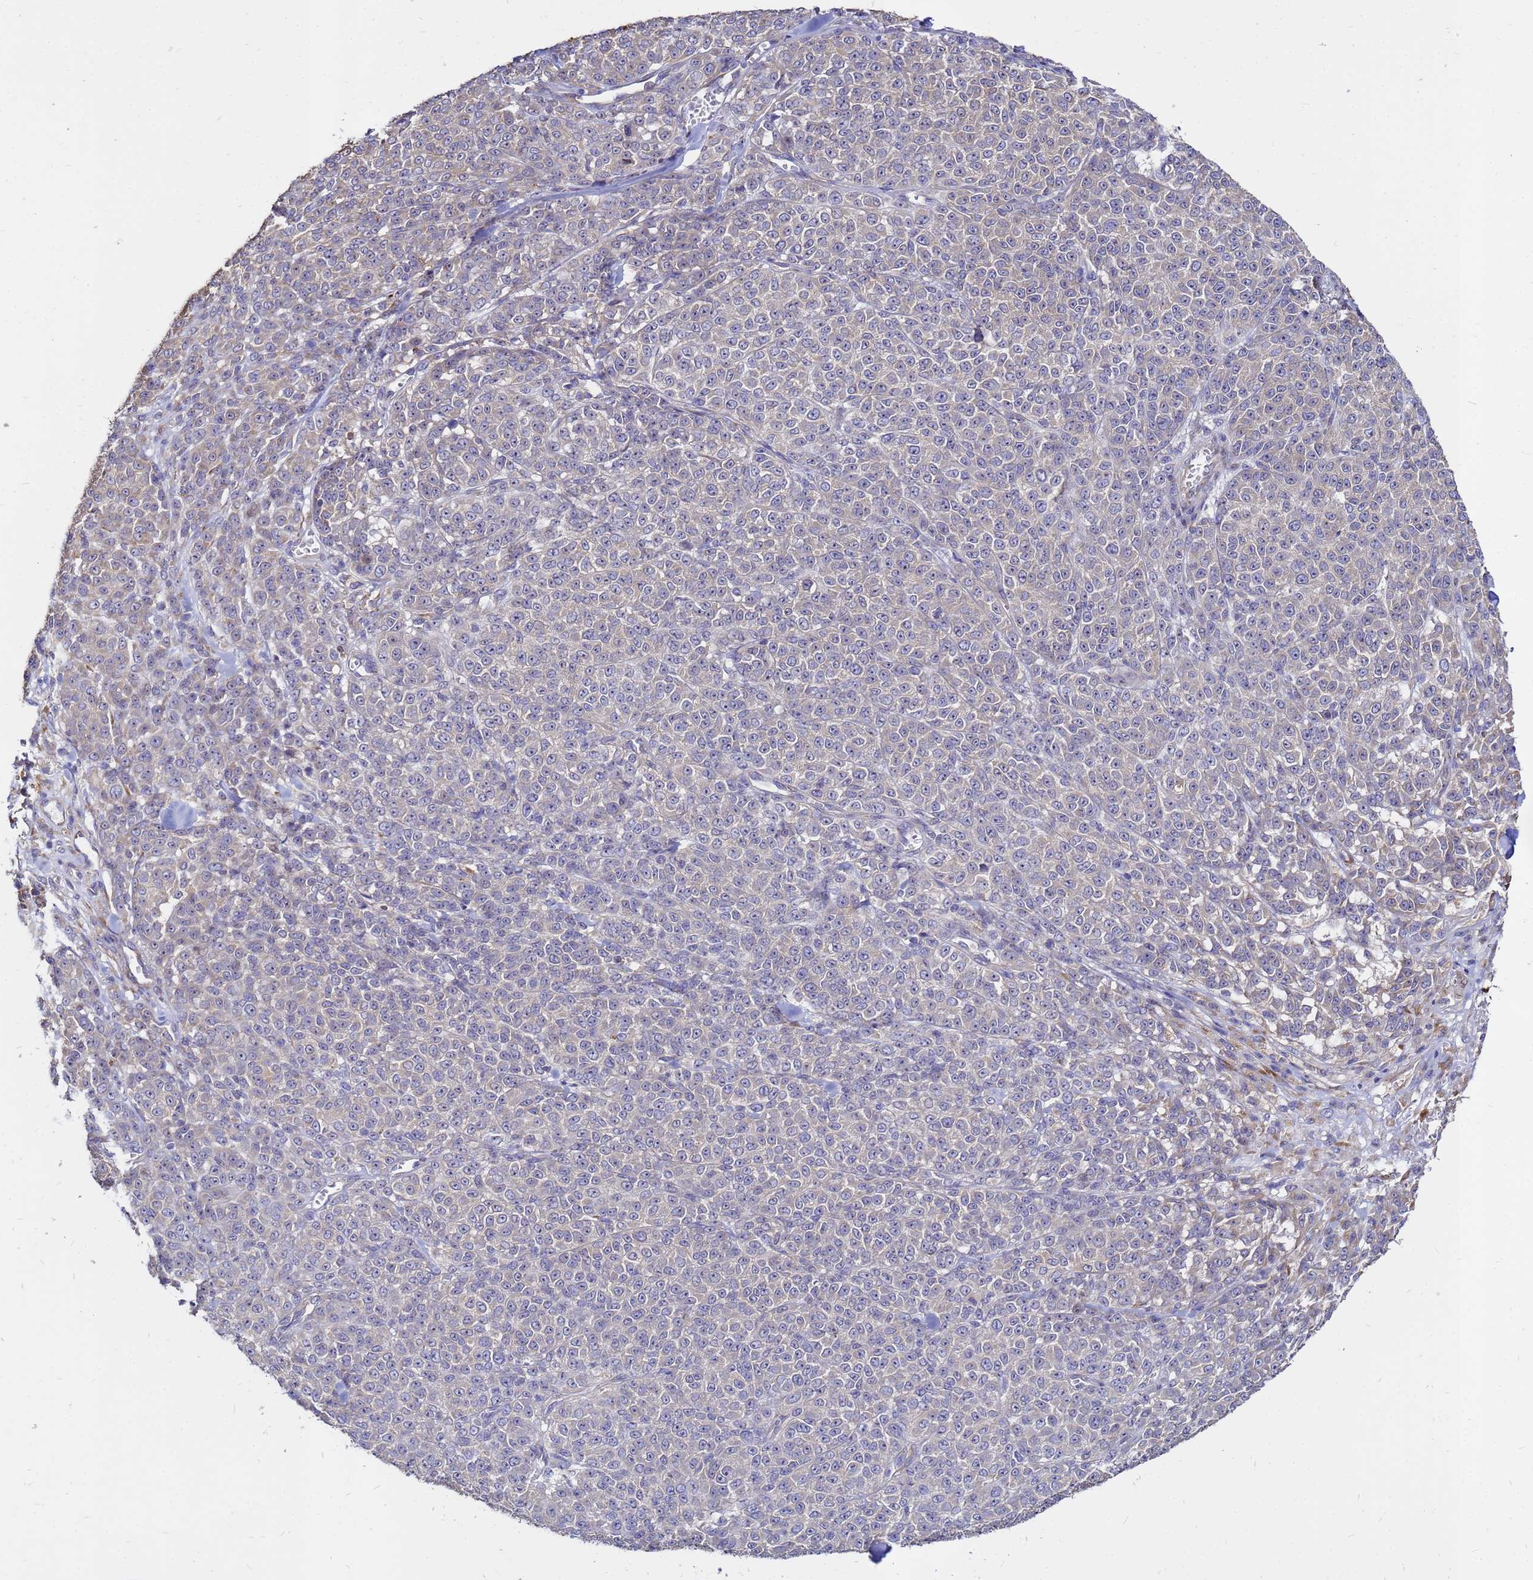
{"staining": {"intensity": "negative", "quantity": "none", "location": "none"}, "tissue": "melanoma", "cell_type": "Tumor cells", "image_type": "cancer", "snomed": [{"axis": "morphology", "description": "Normal tissue, NOS"}, {"axis": "morphology", "description": "Malignant melanoma, NOS"}, {"axis": "topography", "description": "Skin"}], "caption": "There is no significant positivity in tumor cells of malignant melanoma.", "gene": "MOB2", "patient": {"sex": "female", "age": 34}}